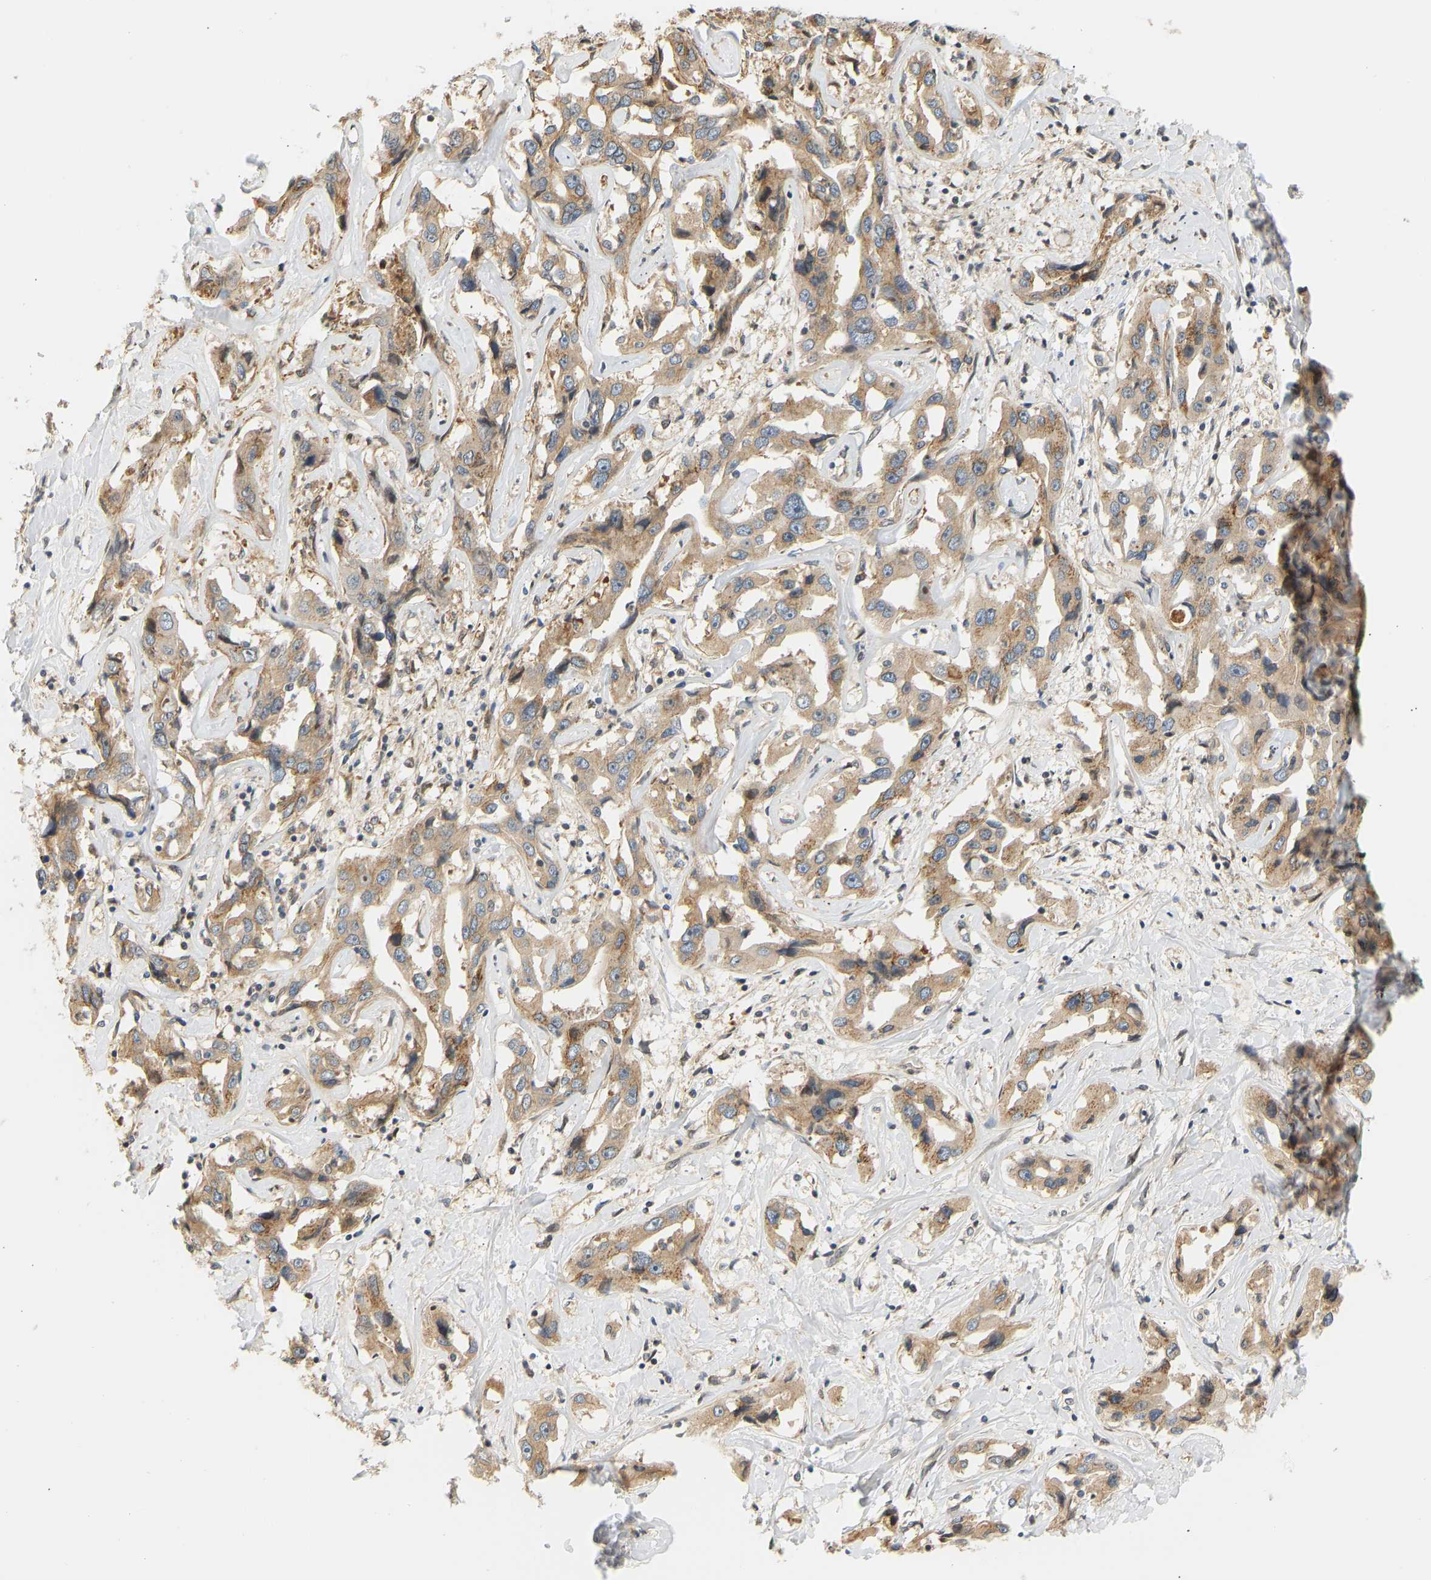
{"staining": {"intensity": "moderate", "quantity": "25%-75%", "location": "cytoplasmic/membranous"}, "tissue": "liver cancer", "cell_type": "Tumor cells", "image_type": "cancer", "snomed": [{"axis": "morphology", "description": "Cholangiocarcinoma"}, {"axis": "topography", "description": "Liver"}], "caption": "Human cholangiocarcinoma (liver) stained with a protein marker reveals moderate staining in tumor cells.", "gene": "CEP57", "patient": {"sex": "male", "age": 59}}